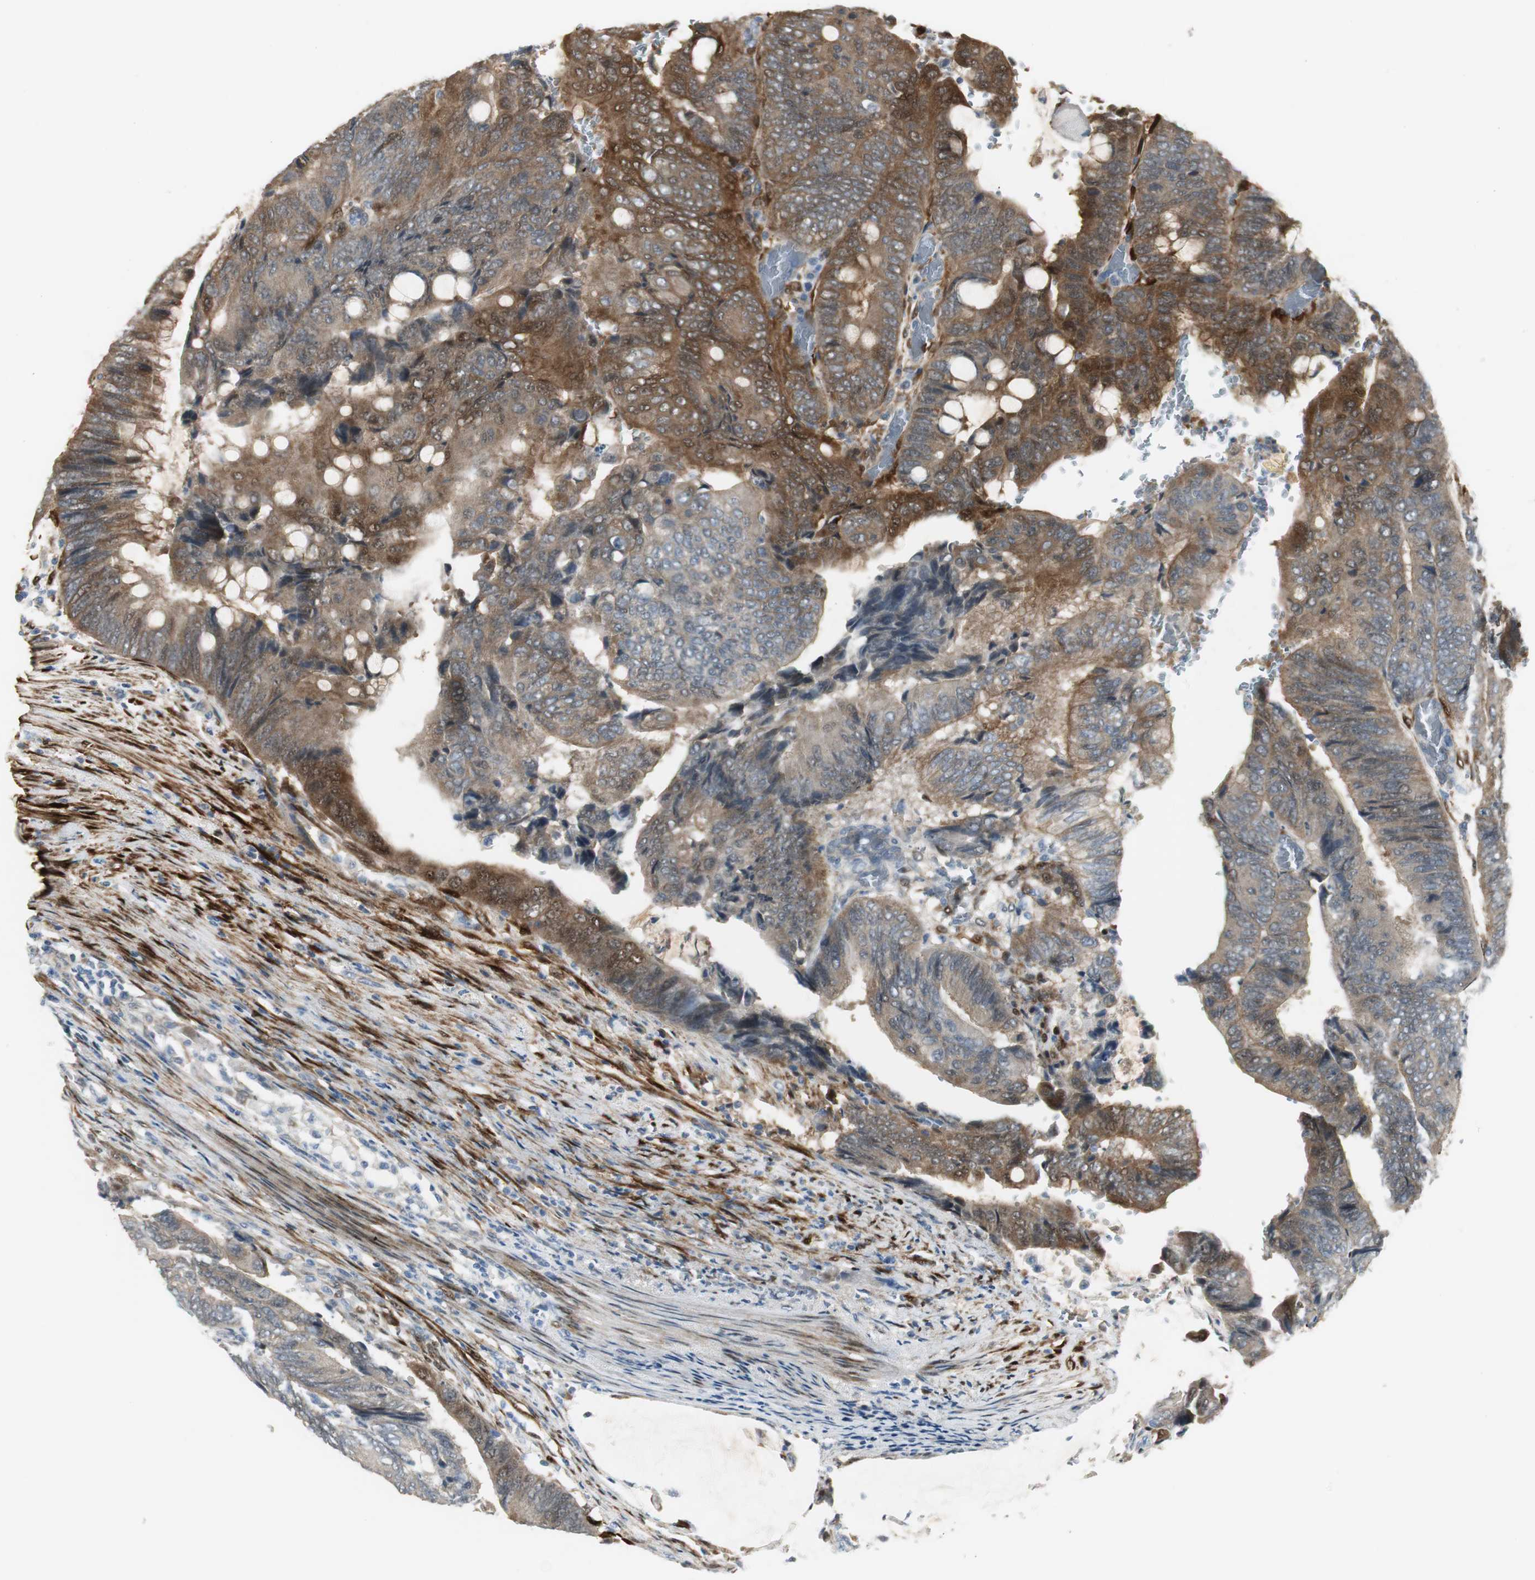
{"staining": {"intensity": "moderate", "quantity": "25%-75%", "location": "cytoplasmic/membranous"}, "tissue": "colorectal cancer", "cell_type": "Tumor cells", "image_type": "cancer", "snomed": [{"axis": "morphology", "description": "Normal tissue, NOS"}, {"axis": "morphology", "description": "Adenocarcinoma, NOS"}, {"axis": "topography", "description": "Rectum"}, {"axis": "topography", "description": "Peripheral nerve tissue"}], "caption": "Tumor cells display medium levels of moderate cytoplasmic/membranous staining in approximately 25%-75% of cells in colorectal cancer. The protein is stained brown, and the nuclei are stained in blue (DAB IHC with brightfield microscopy, high magnification).", "gene": "FHL2", "patient": {"sex": "male", "age": 92}}